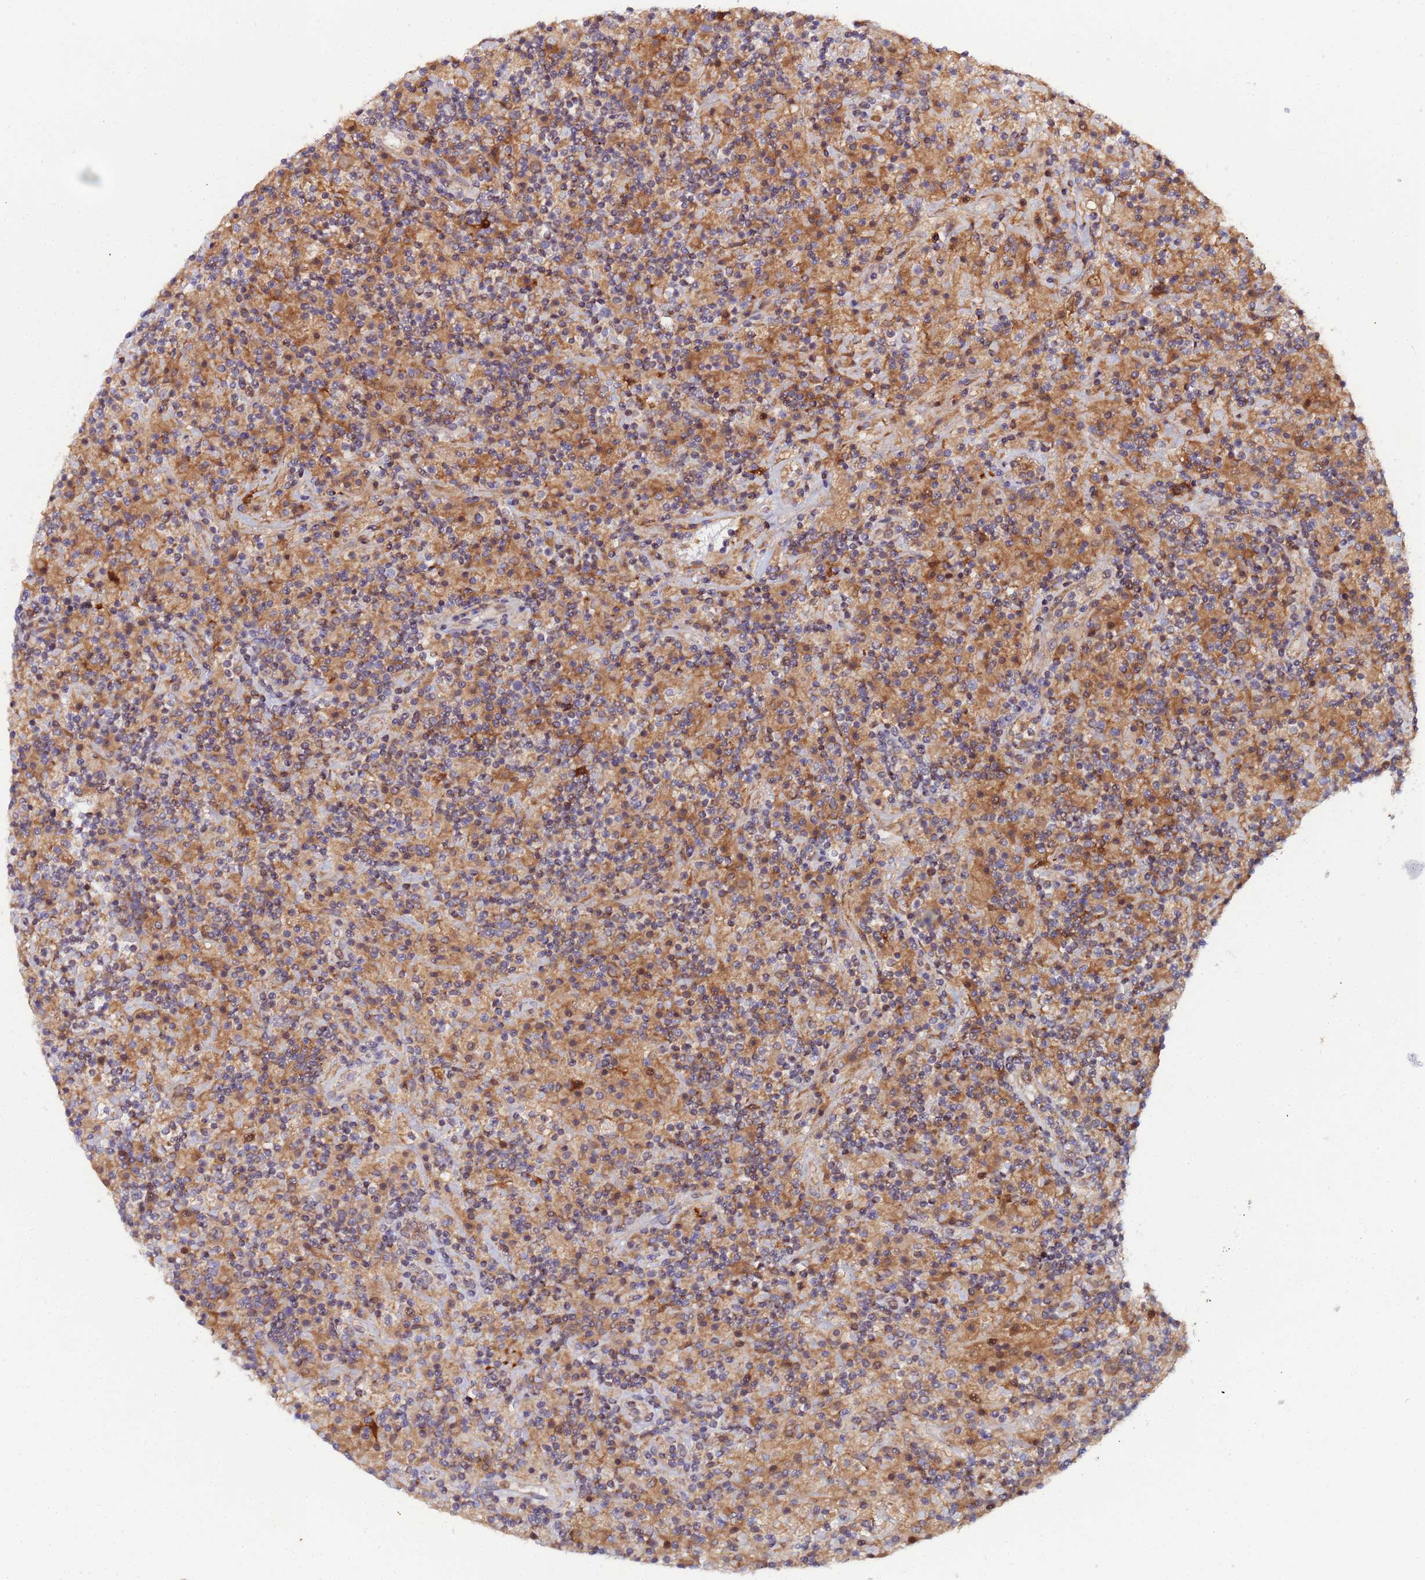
{"staining": {"intensity": "moderate", "quantity": "25%-75%", "location": "cytoplasmic/membranous,nuclear"}, "tissue": "lymphoma", "cell_type": "Tumor cells", "image_type": "cancer", "snomed": [{"axis": "morphology", "description": "Hodgkin's disease, NOS"}, {"axis": "topography", "description": "Lymph node"}], "caption": "There is medium levels of moderate cytoplasmic/membranous and nuclear expression in tumor cells of Hodgkin's disease, as demonstrated by immunohistochemical staining (brown color).", "gene": "CCDC127", "patient": {"sex": "male", "age": 70}}